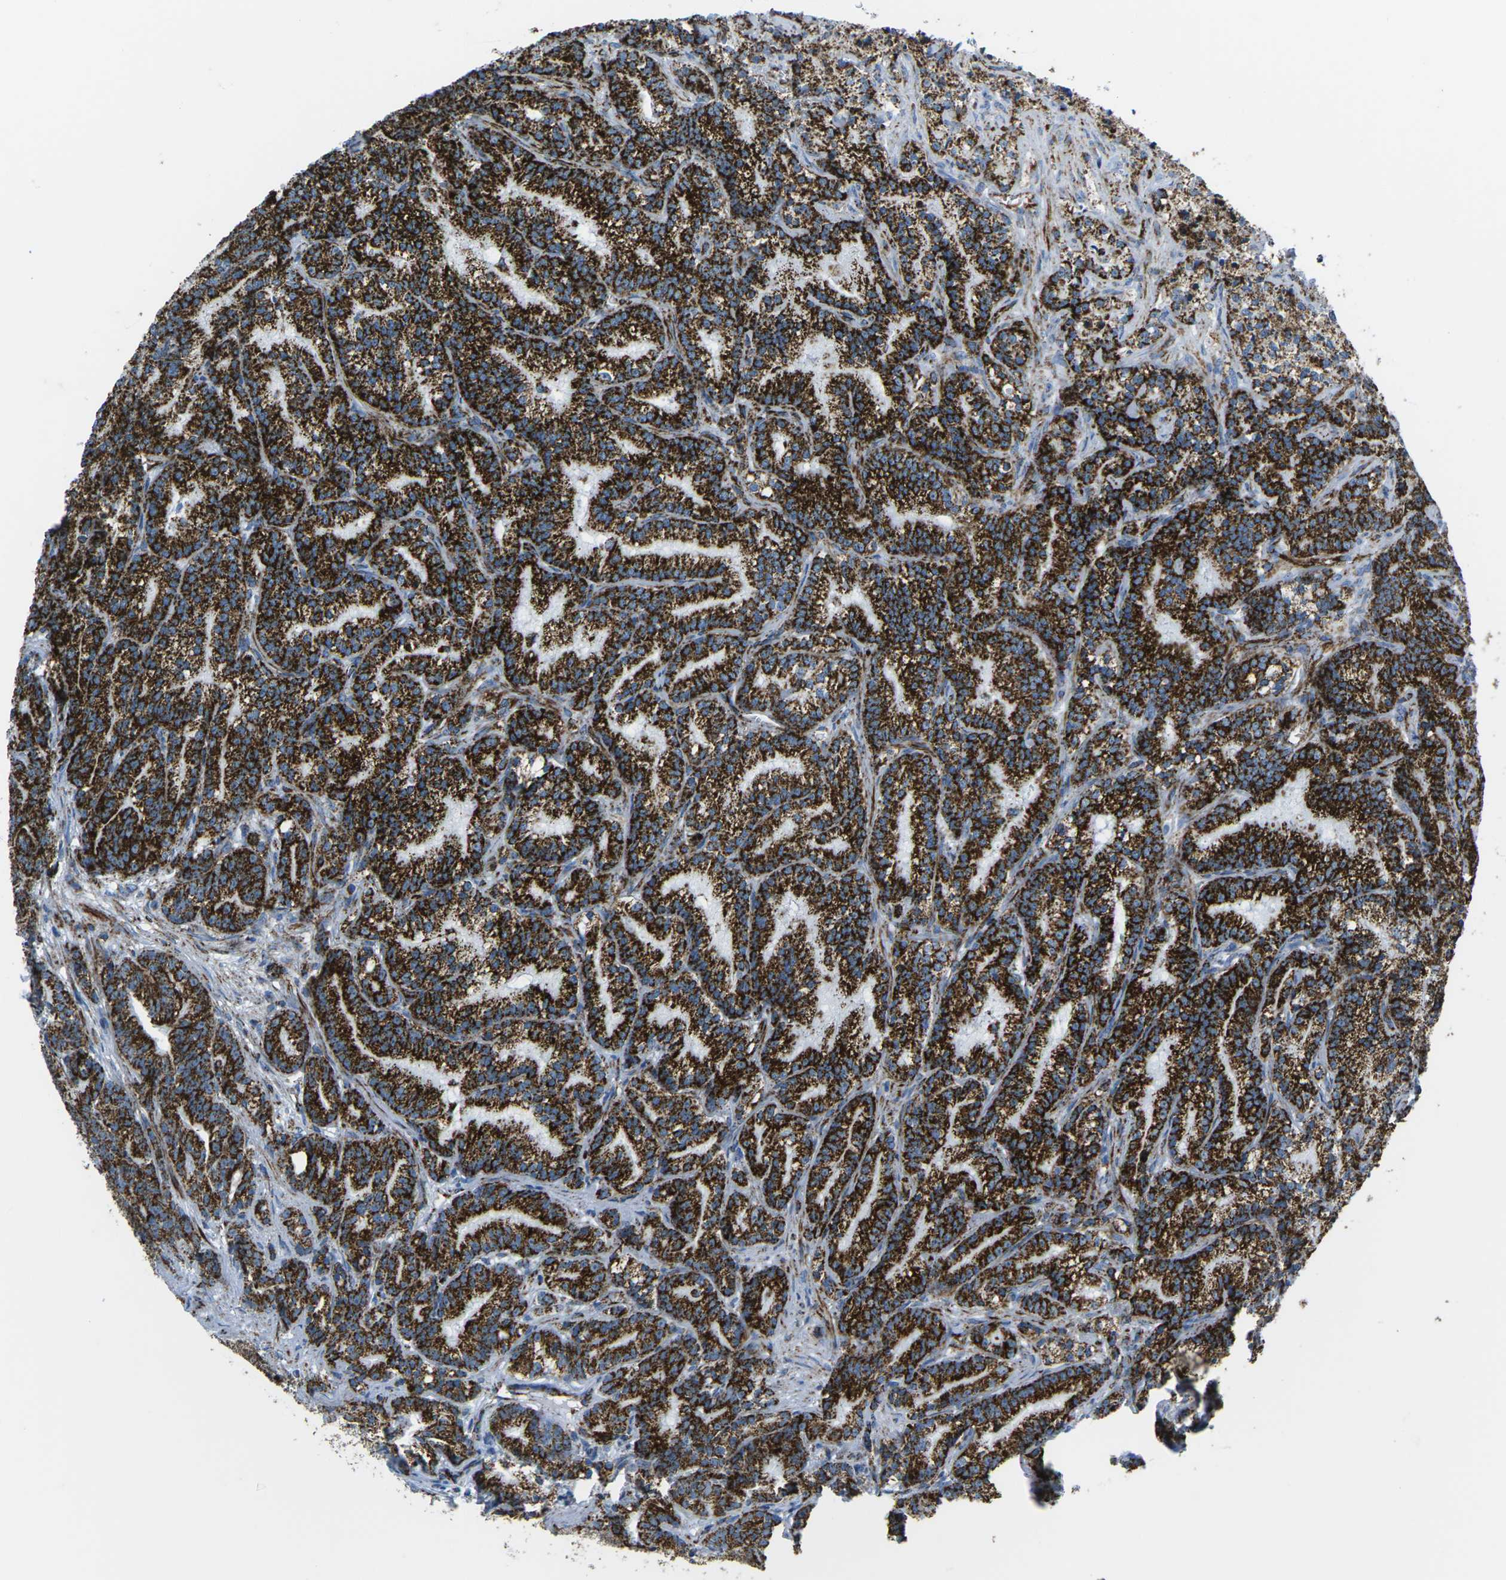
{"staining": {"intensity": "strong", "quantity": ">75%", "location": "cytoplasmic/membranous"}, "tissue": "prostate cancer", "cell_type": "Tumor cells", "image_type": "cancer", "snomed": [{"axis": "morphology", "description": "Adenocarcinoma, Low grade"}, {"axis": "topography", "description": "Prostate"}], "caption": "Immunohistochemistry (IHC) of prostate cancer (adenocarcinoma (low-grade)) demonstrates high levels of strong cytoplasmic/membranous staining in approximately >75% of tumor cells.", "gene": "COX6C", "patient": {"sex": "male", "age": 89}}